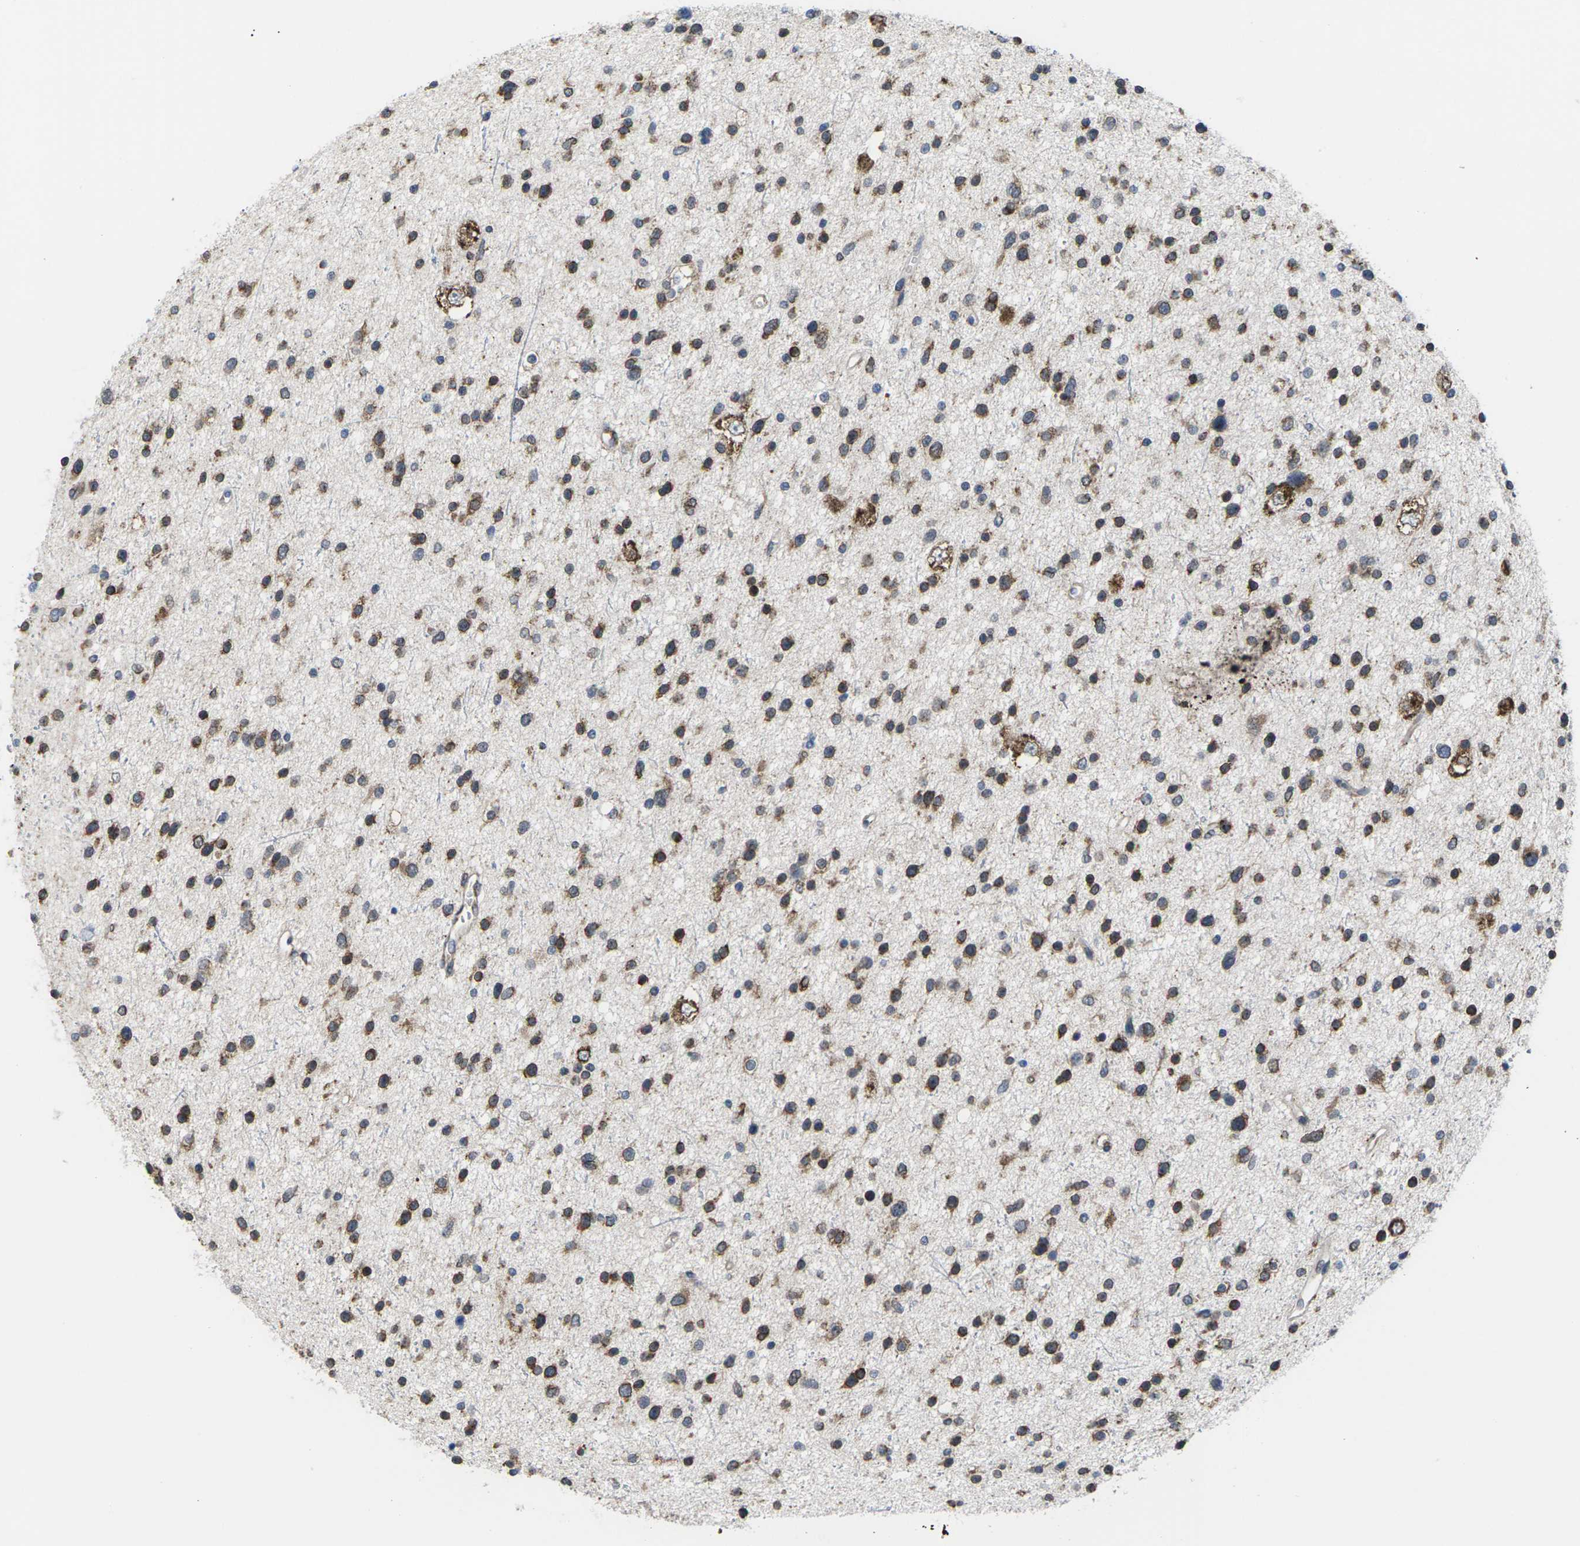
{"staining": {"intensity": "strong", "quantity": ">75%", "location": "cytoplasmic/membranous"}, "tissue": "glioma", "cell_type": "Tumor cells", "image_type": "cancer", "snomed": [{"axis": "morphology", "description": "Glioma, malignant, Low grade"}, {"axis": "topography", "description": "Brain"}], "caption": "Human malignant glioma (low-grade) stained with a protein marker displays strong staining in tumor cells.", "gene": "PDZK1IP1", "patient": {"sex": "female", "age": 37}}